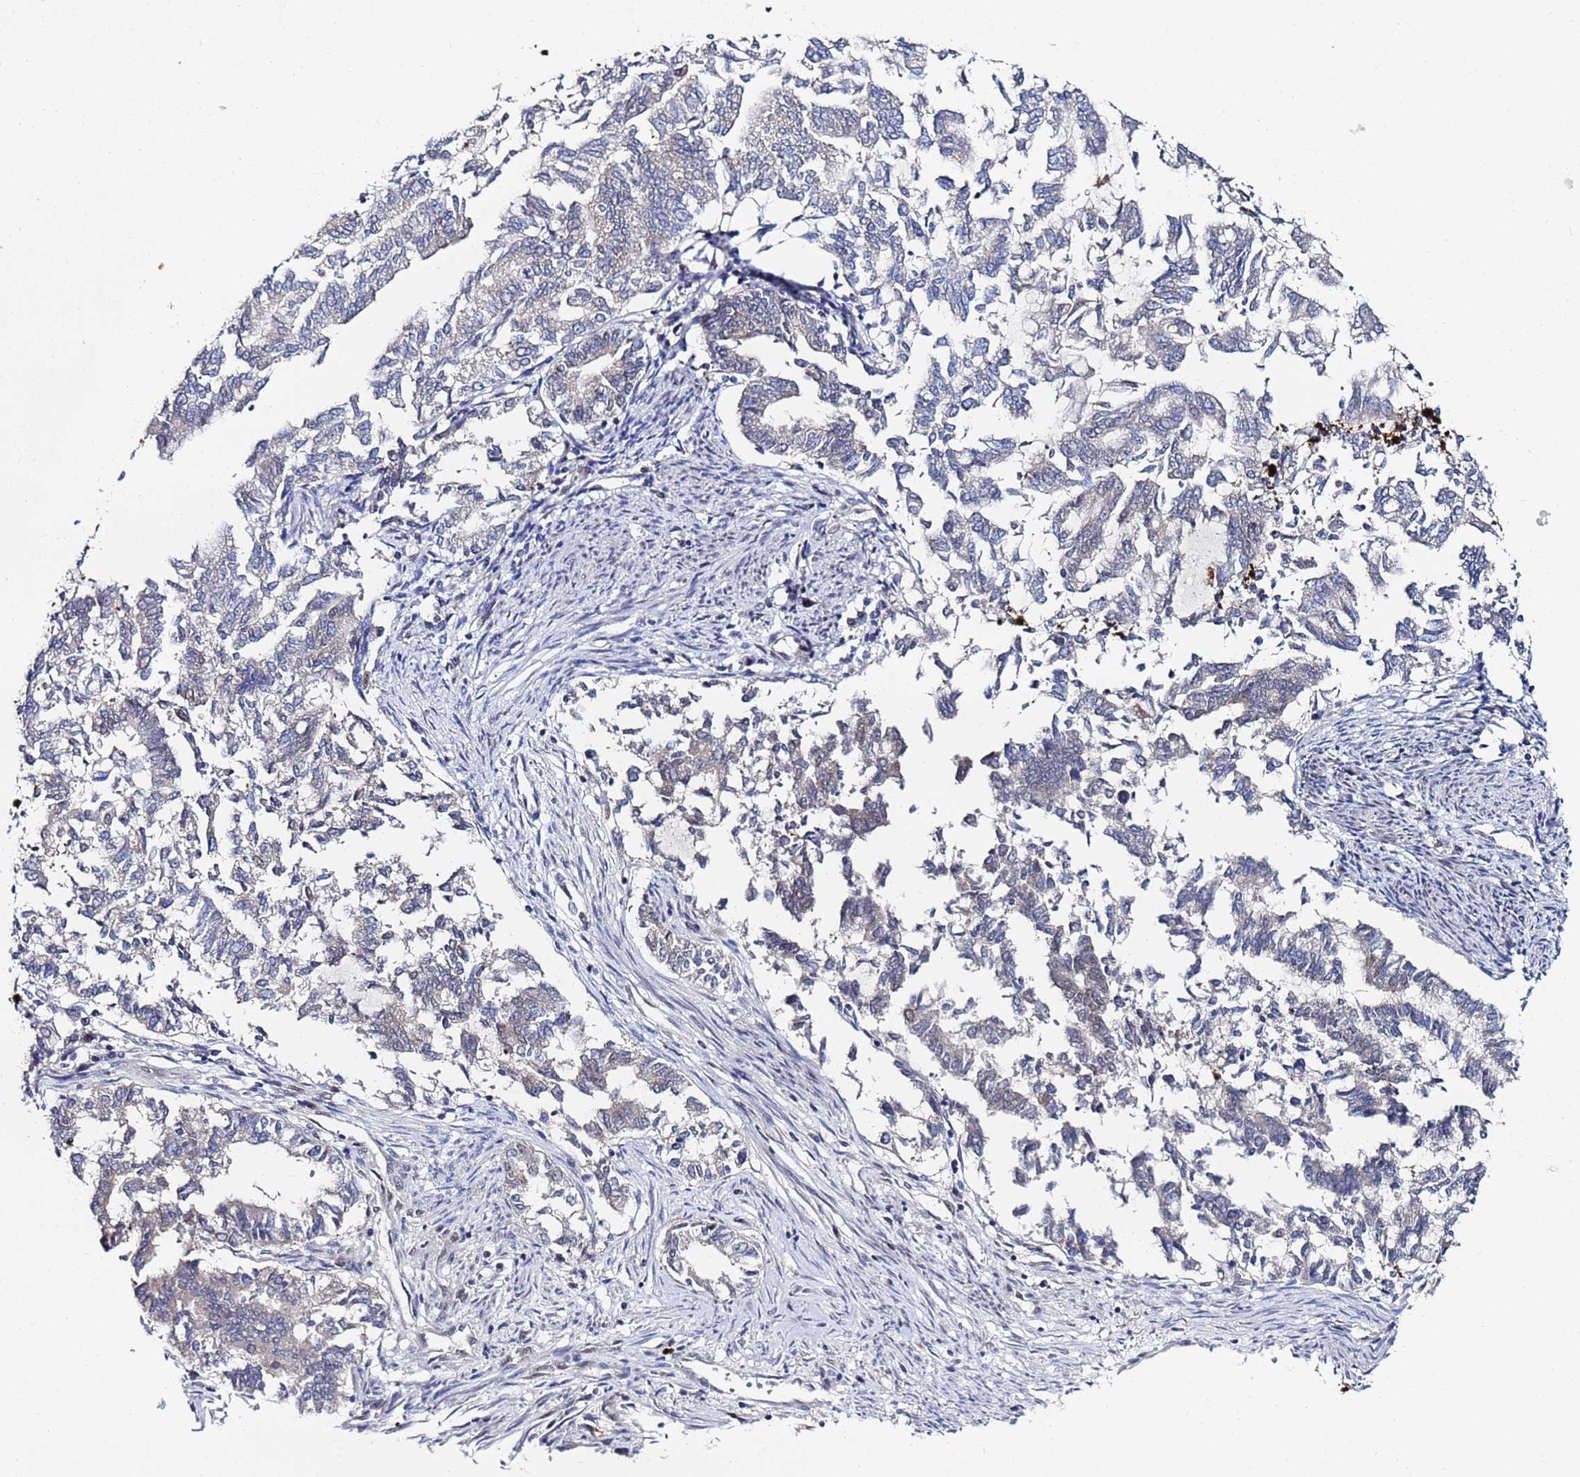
{"staining": {"intensity": "negative", "quantity": "none", "location": "none"}, "tissue": "endometrial cancer", "cell_type": "Tumor cells", "image_type": "cancer", "snomed": [{"axis": "morphology", "description": "Adenocarcinoma, NOS"}, {"axis": "topography", "description": "Endometrium"}], "caption": "Tumor cells are negative for protein expression in human adenocarcinoma (endometrial).", "gene": "MTCL1", "patient": {"sex": "female", "age": 79}}